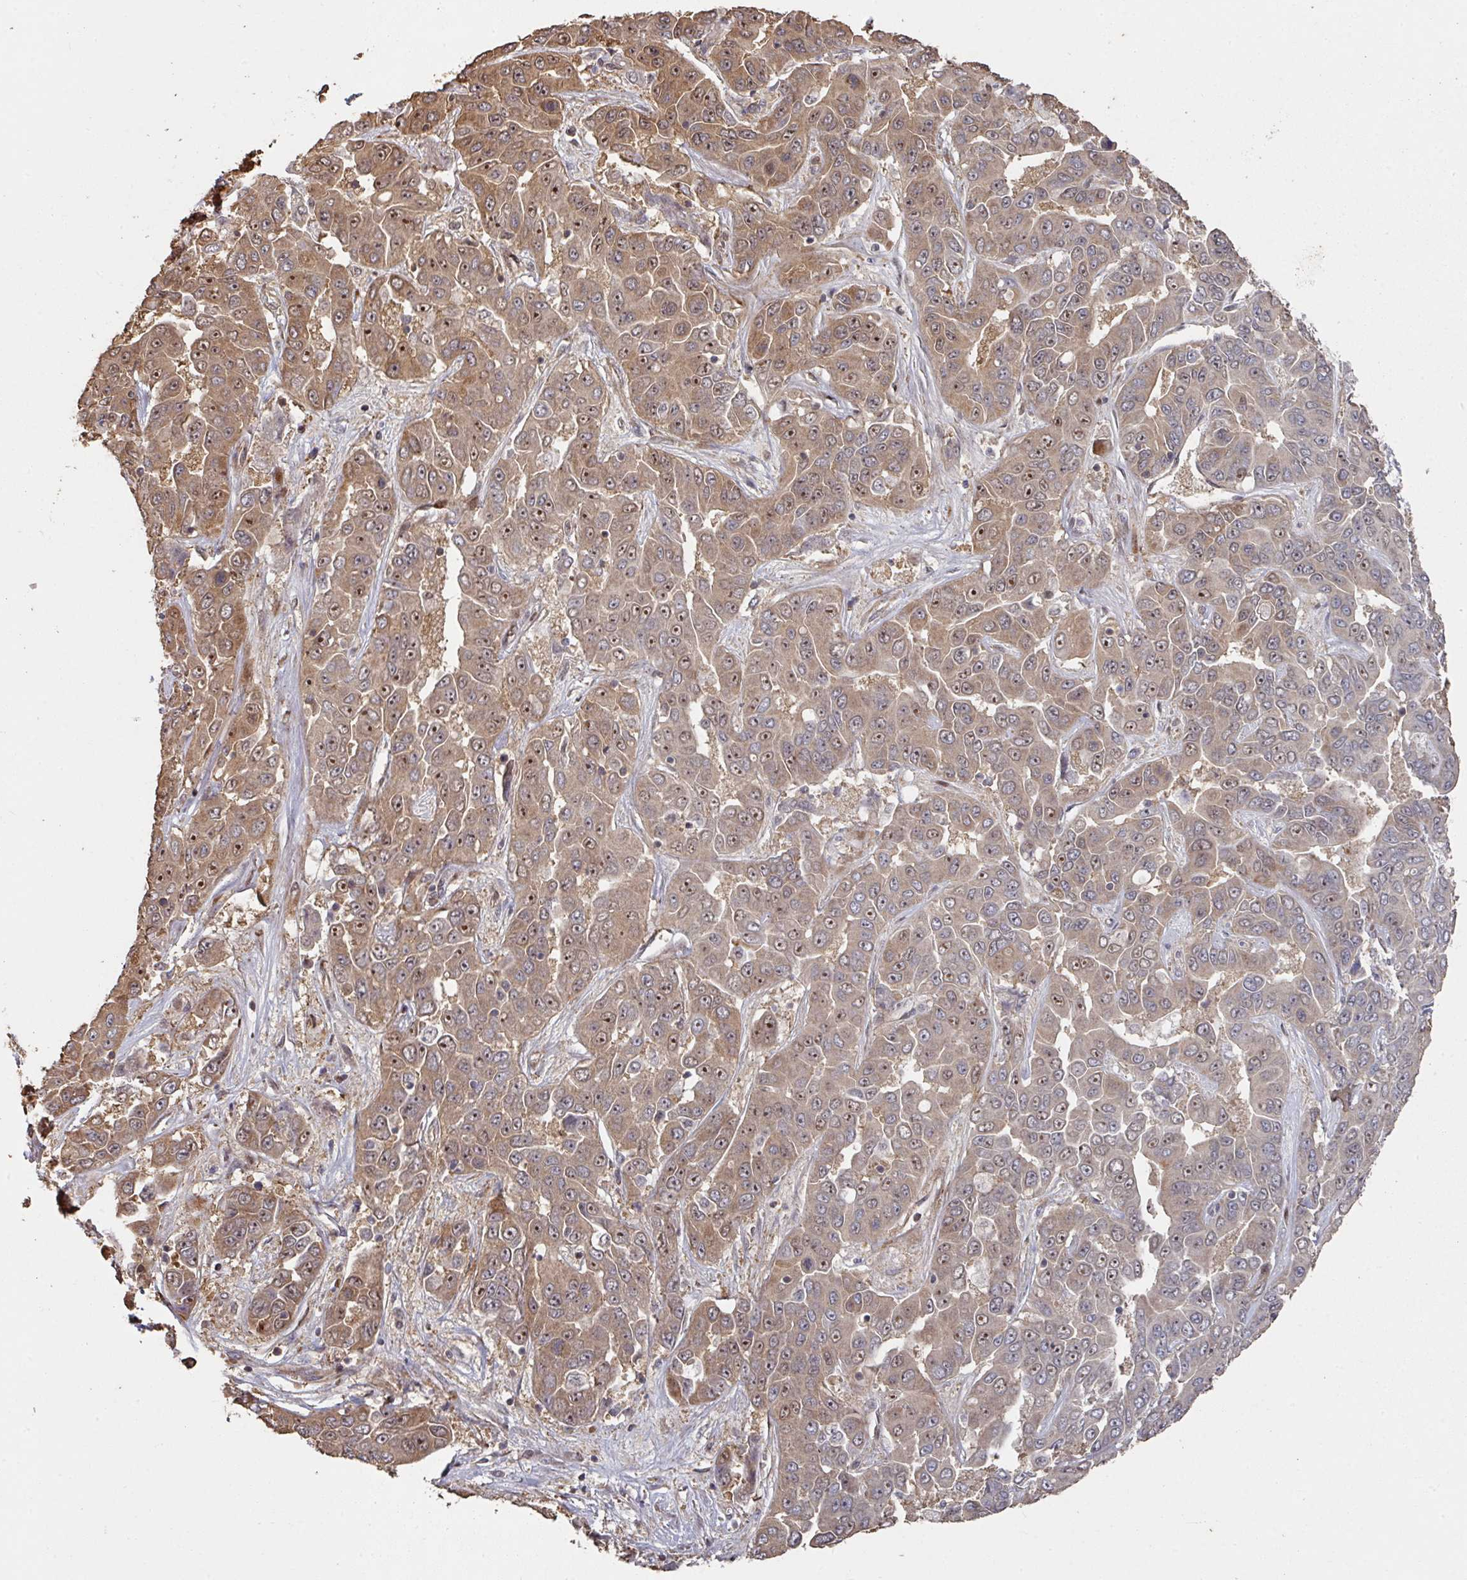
{"staining": {"intensity": "moderate", "quantity": "25%-75%", "location": "cytoplasmic/membranous,nuclear"}, "tissue": "liver cancer", "cell_type": "Tumor cells", "image_type": "cancer", "snomed": [{"axis": "morphology", "description": "Cholangiocarcinoma"}, {"axis": "topography", "description": "Liver"}], "caption": "Moderate cytoplasmic/membranous and nuclear positivity is appreciated in approximately 25%-75% of tumor cells in liver cholangiocarcinoma.", "gene": "CA7", "patient": {"sex": "female", "age": 52}}